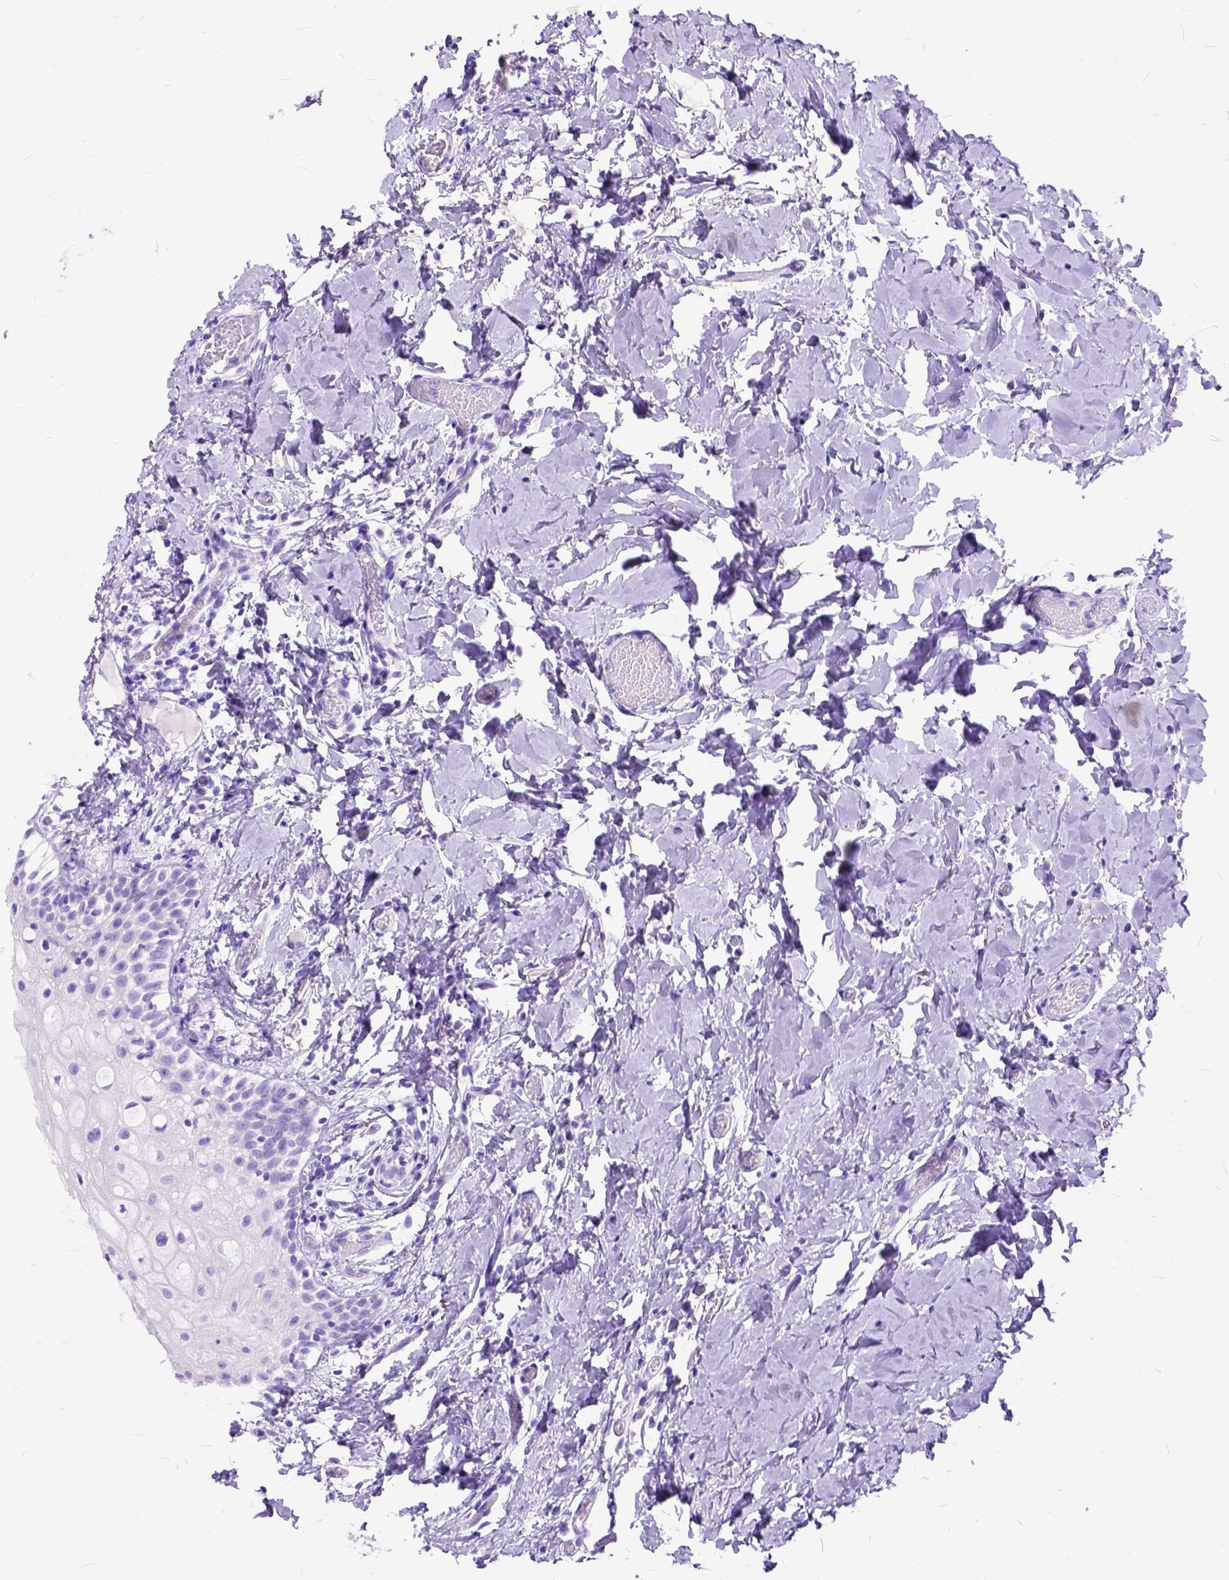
{"staining": {"intensity": "negative", "quantity": "none", "location": "none"}, "tissue": "oral mucosa", "cell_type": "Squamous epithelial cells", "image_type": "normal", "snomed": [{"axis": "morphology", "description": "Normal tissue, NOS"}, {"axis": "topography", "description": "Oral tissue"}], "caption": "IHC histopathology image of unremarkable oral mucosa: oral mucosa stained with DAB (3,3'-diaminobenzidine) reveals no significant protein expression in squamous epithelial cells. (DAB (3,3'-diaminobenzidine) immunohistochemistry (IHC), high magnification).", "gene": "C1QTNF3", "patient": {"sex": "female", "age": 83}}